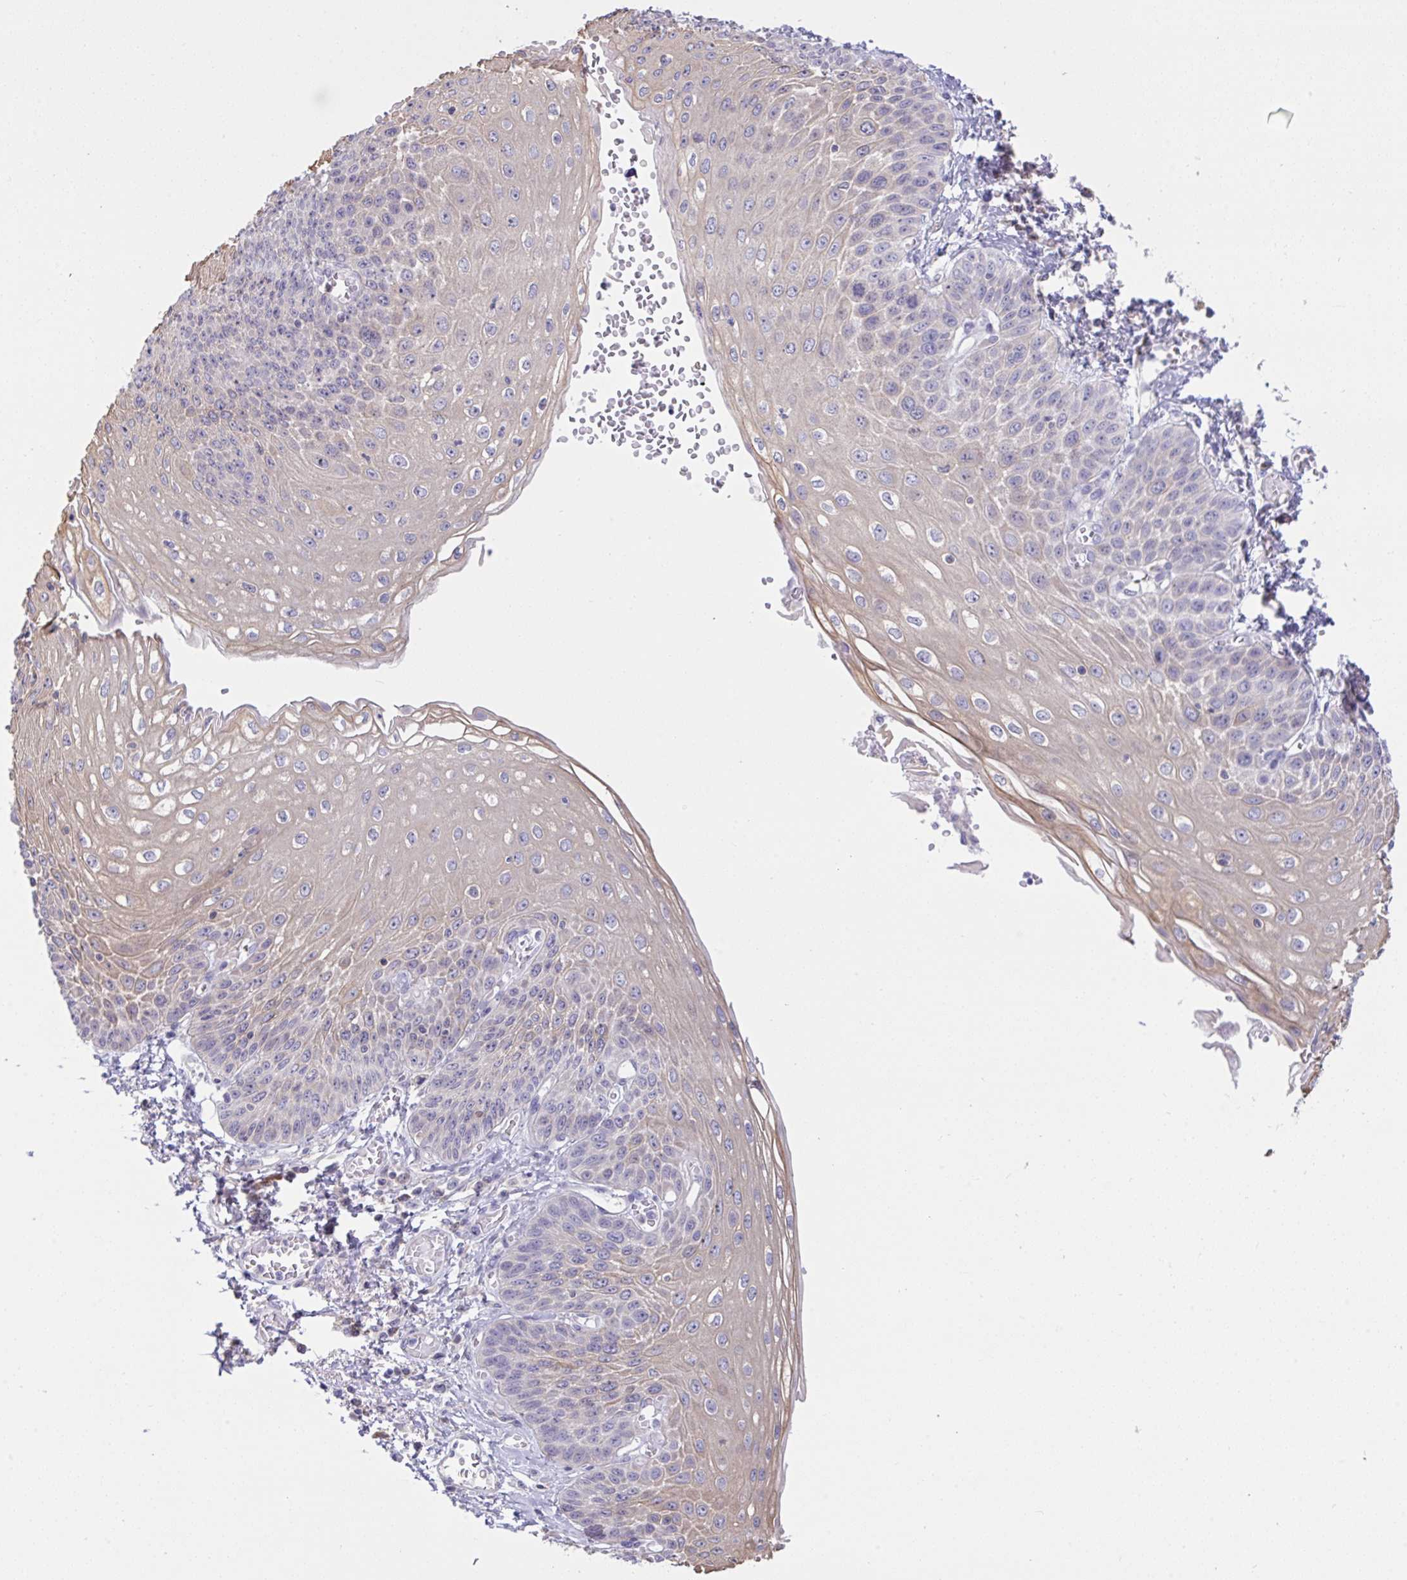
{"staining": {"intensity": "weak", "quantity": "25%-75%", "location": "cytoplasmic/membranous"}, "tissue": "esophagus", "cell_type": "Squamous epithelial cells", "image_type": "normal", "snomed": [{"axis": "morphology", "description": "Normal tissue, NOS"}, {"axis": "morphology", "description": "Adenocarcinoma, NOS"}, {"axis": "topography", "description": "Esophagus"}], "caption": "An IHC histopathology image of benign tissue is shown. Protein staining in brown highlights weak cytoplasmic/membranous positivity in esophagus within squamous epithelial cells.", "gene": "TMEM41A", "patient": {"sex": "male", "age": 81}}